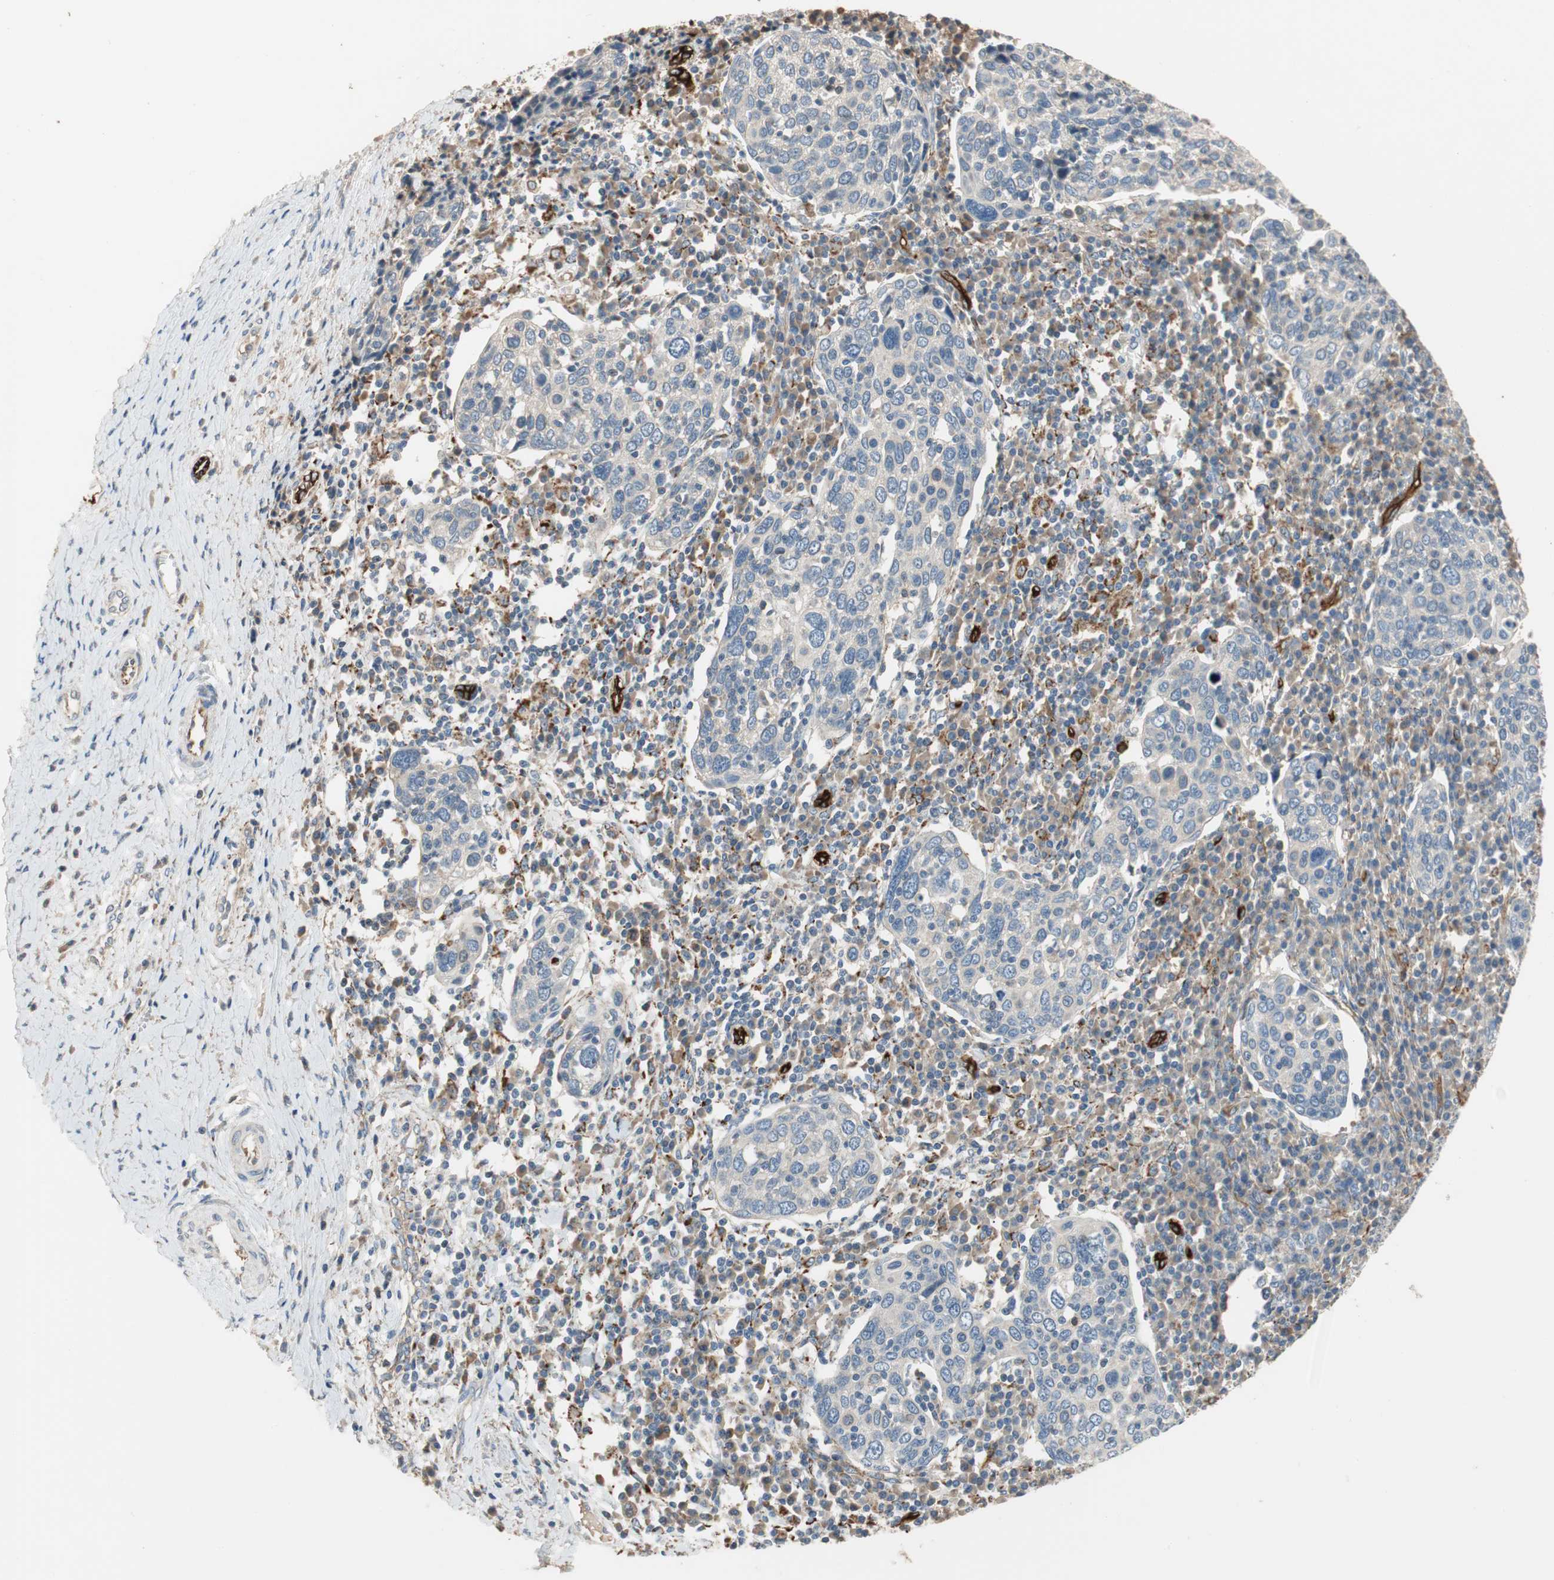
{"staining": {"intensity": "negative", "quantity": "none", "location": "none"}, "tissue": "cervical cancer", "cell_type": "Tumor cells", "image_type": "cancer", "snomed": [{"axis": "morphology", "description": "Squamous cell carcinoma, NOS"}, {"axis": "topography", "description": "Cervix"}], "caption": "Immunohistochemistry (IHC) of human squamous cell carcinoma (cervical) displays no positivity in tumor cells. (DAB (3,3'-diaminobenzidine) immunohistochemistry visualized using brightfield microscopy, high magnification).", "gene": "ALPL", "patient": {"sex": "female", "age": 40}}